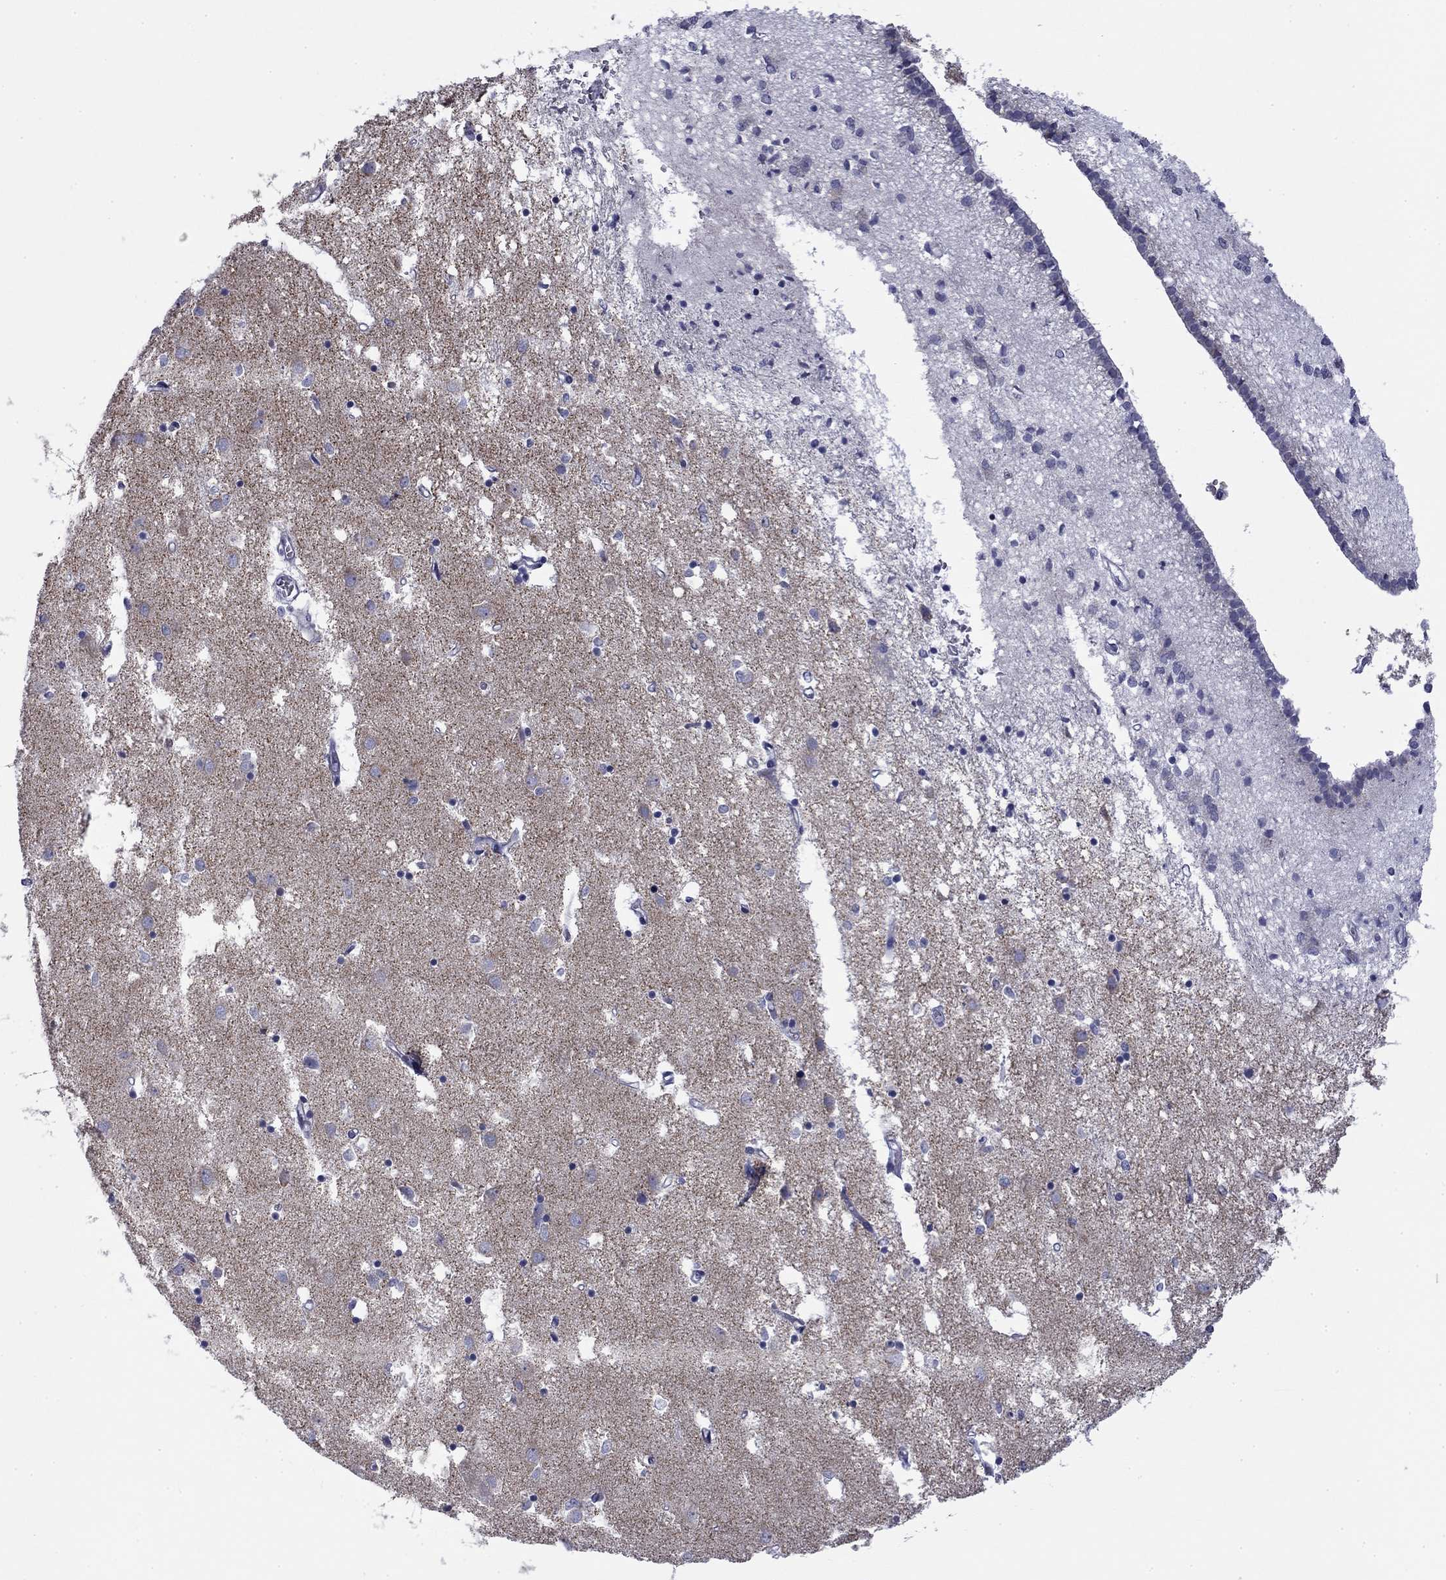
{"staining": {"intensity": "negative", "quantity": "none", "location": "none"}, "tissue": "caudate", "cell_type": "Glial cells", "image_type": "normal", "snomed": [{"axis": "morphology", "description": "Normal tissue, NOS"}, {"axis": "topography", "description": "Lateral ventricle wall"}], "caption": "An immunohistochemistry histopathology image of benign caudate is shown. There is no staining in glial cells of caudate.", "gene": "ZP2", "patient": {"sex": "male", "age": 70}}